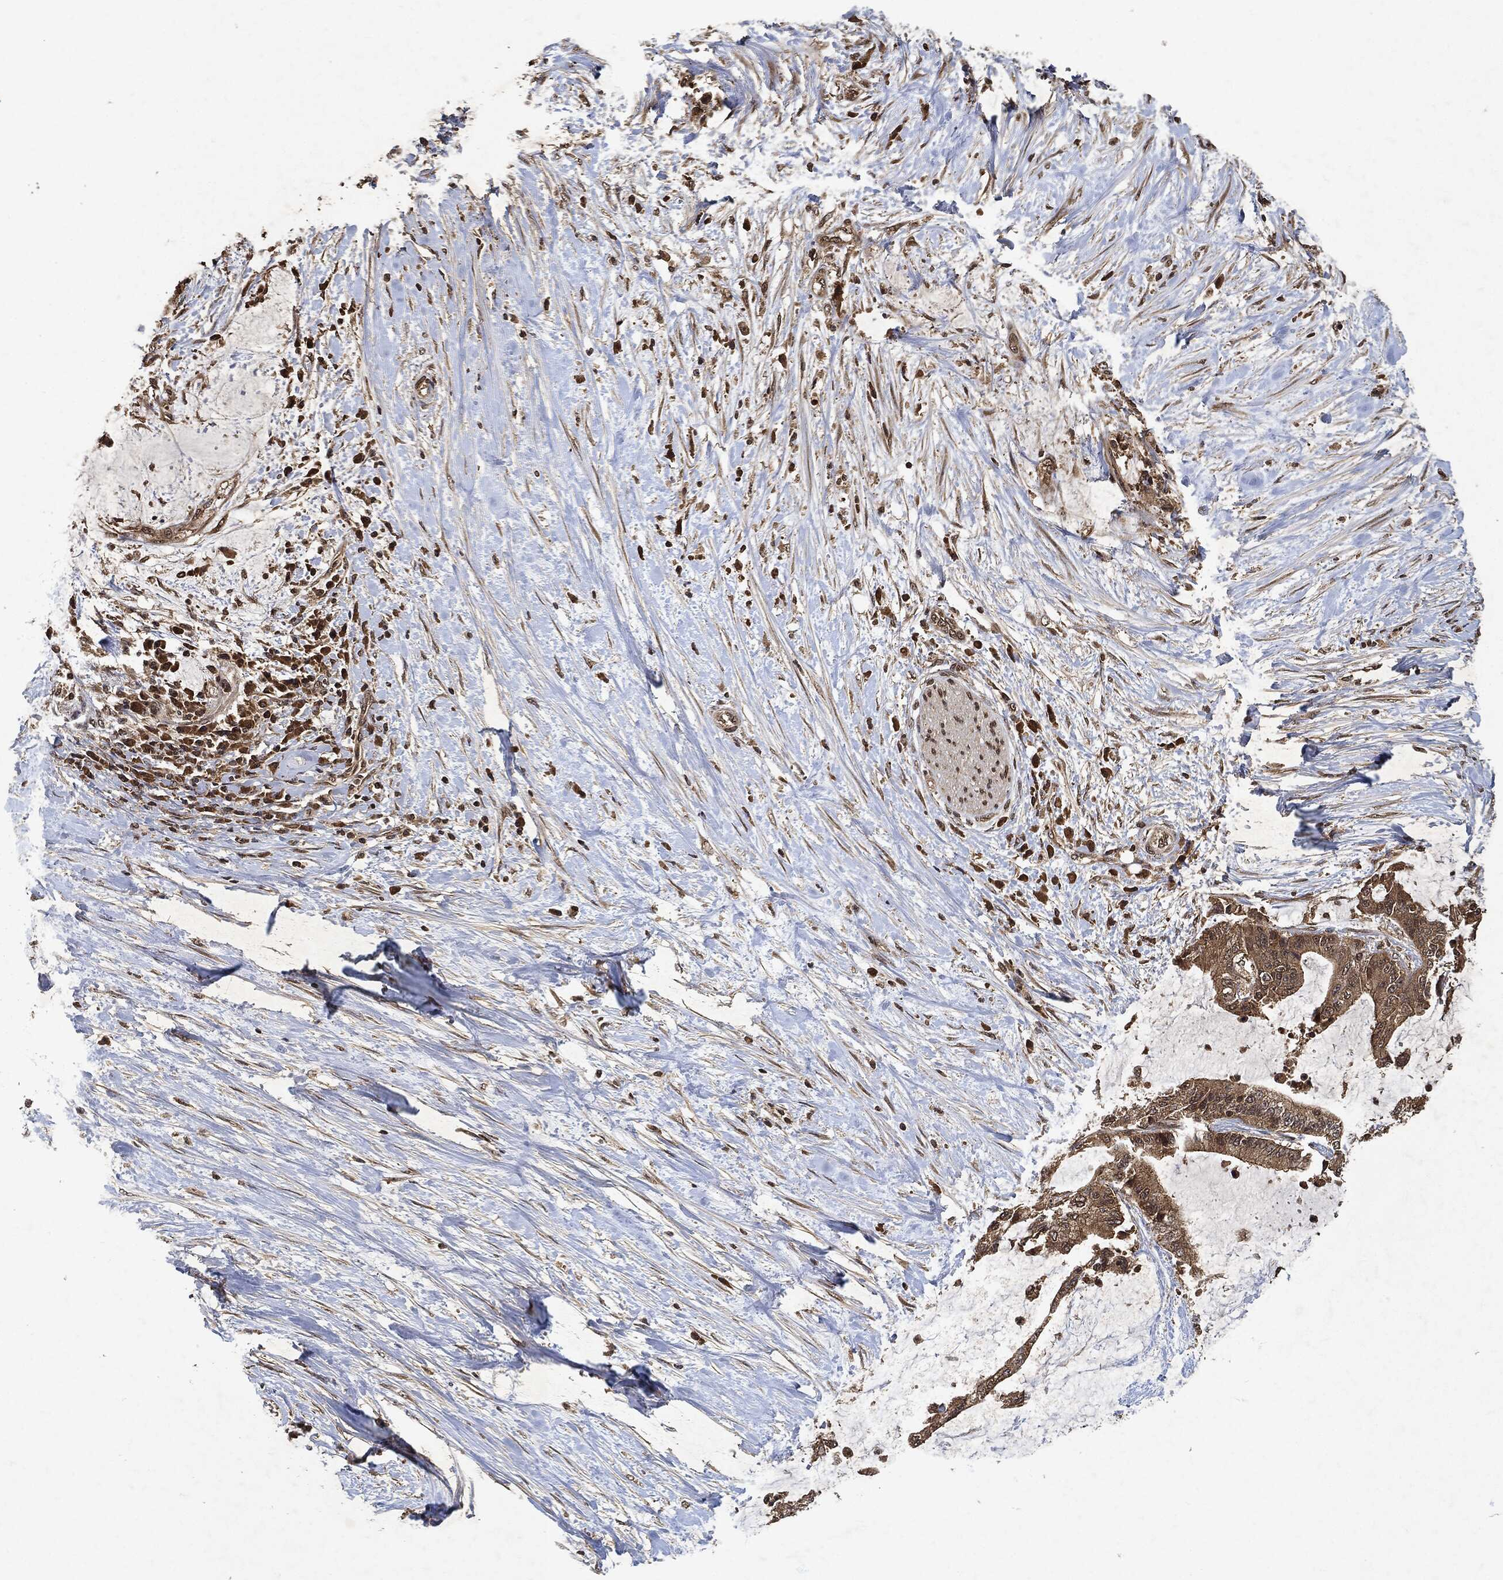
{"staining": {"intensity": "moderate", "quantity": ">75%", "location": "cytoplasmic/membranous"}, "tissue": "liver cancer", "cell_type": "Tumor cells", "image_type": "cancer", "snomed": [{"axis": "morphology", "description": "Cholangiocarcinoma"}, {"axis": "topography", "description": "Liver"}], "caption": "The histopathology image shows staining of cholangiocarcinoma (liver), revealing moderate cytoplasmic/membranous protein staining (brown color) within tumor cells.", "gene": "ZNF226", "patient": {"sex": "female", "age": 73}}